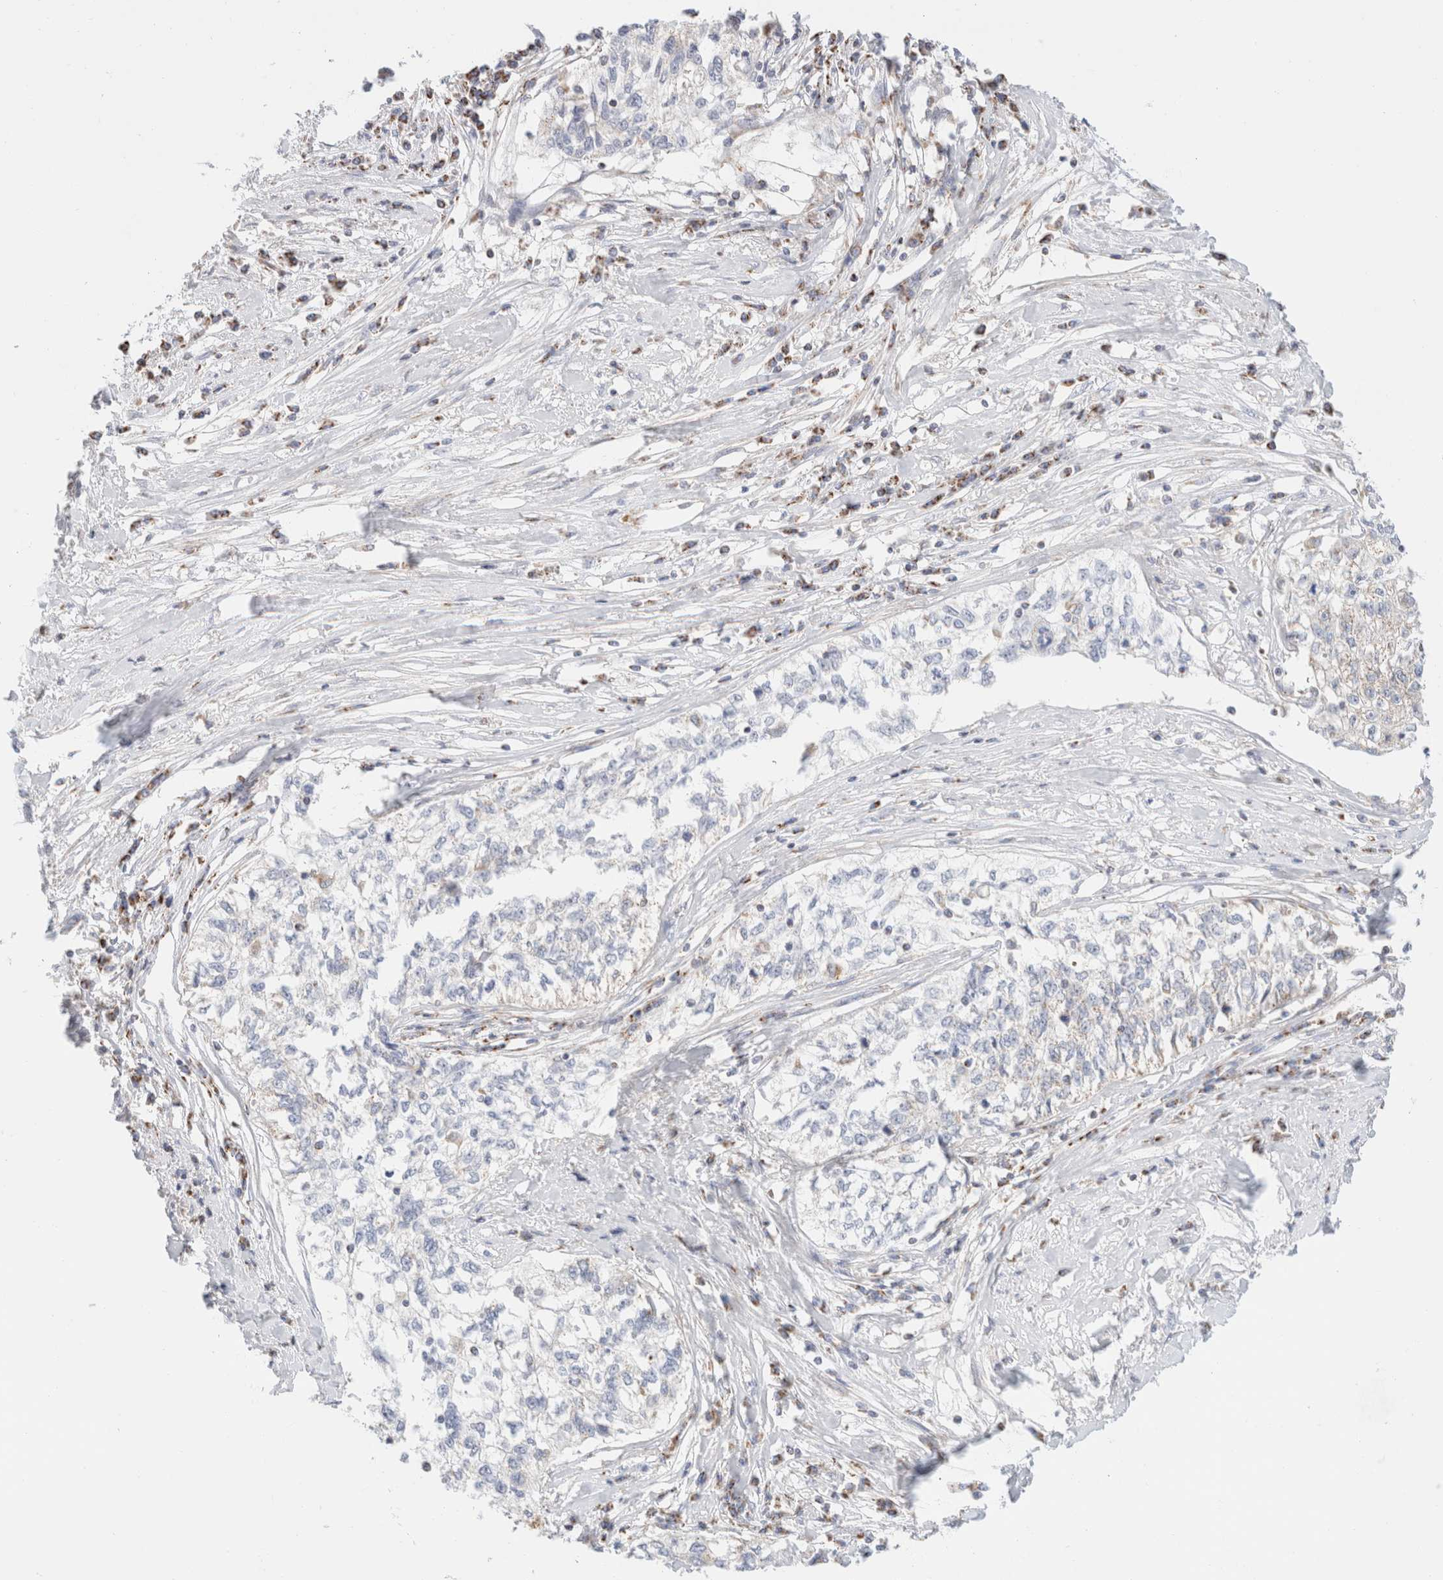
{"staining": {"intensity": "negative", "quantity": "none", "location": "none"}, "tissue": "cervical cancer", "cell_type": "Tumor cells", "image_type": "cancer", "snomed": [{"axis": "morphology", "description": "Squamous cell carcinoma, NOS"}, {"axis": "topography", "description": "Cervix"}], "caption": "Human cervical cancer (squamous cell carcinoma) stained for a protein using IHC displays no positivity in tumor cells.", "gene": "ATP6V1C1", "patient": {"sex": "female", "age": 57}}